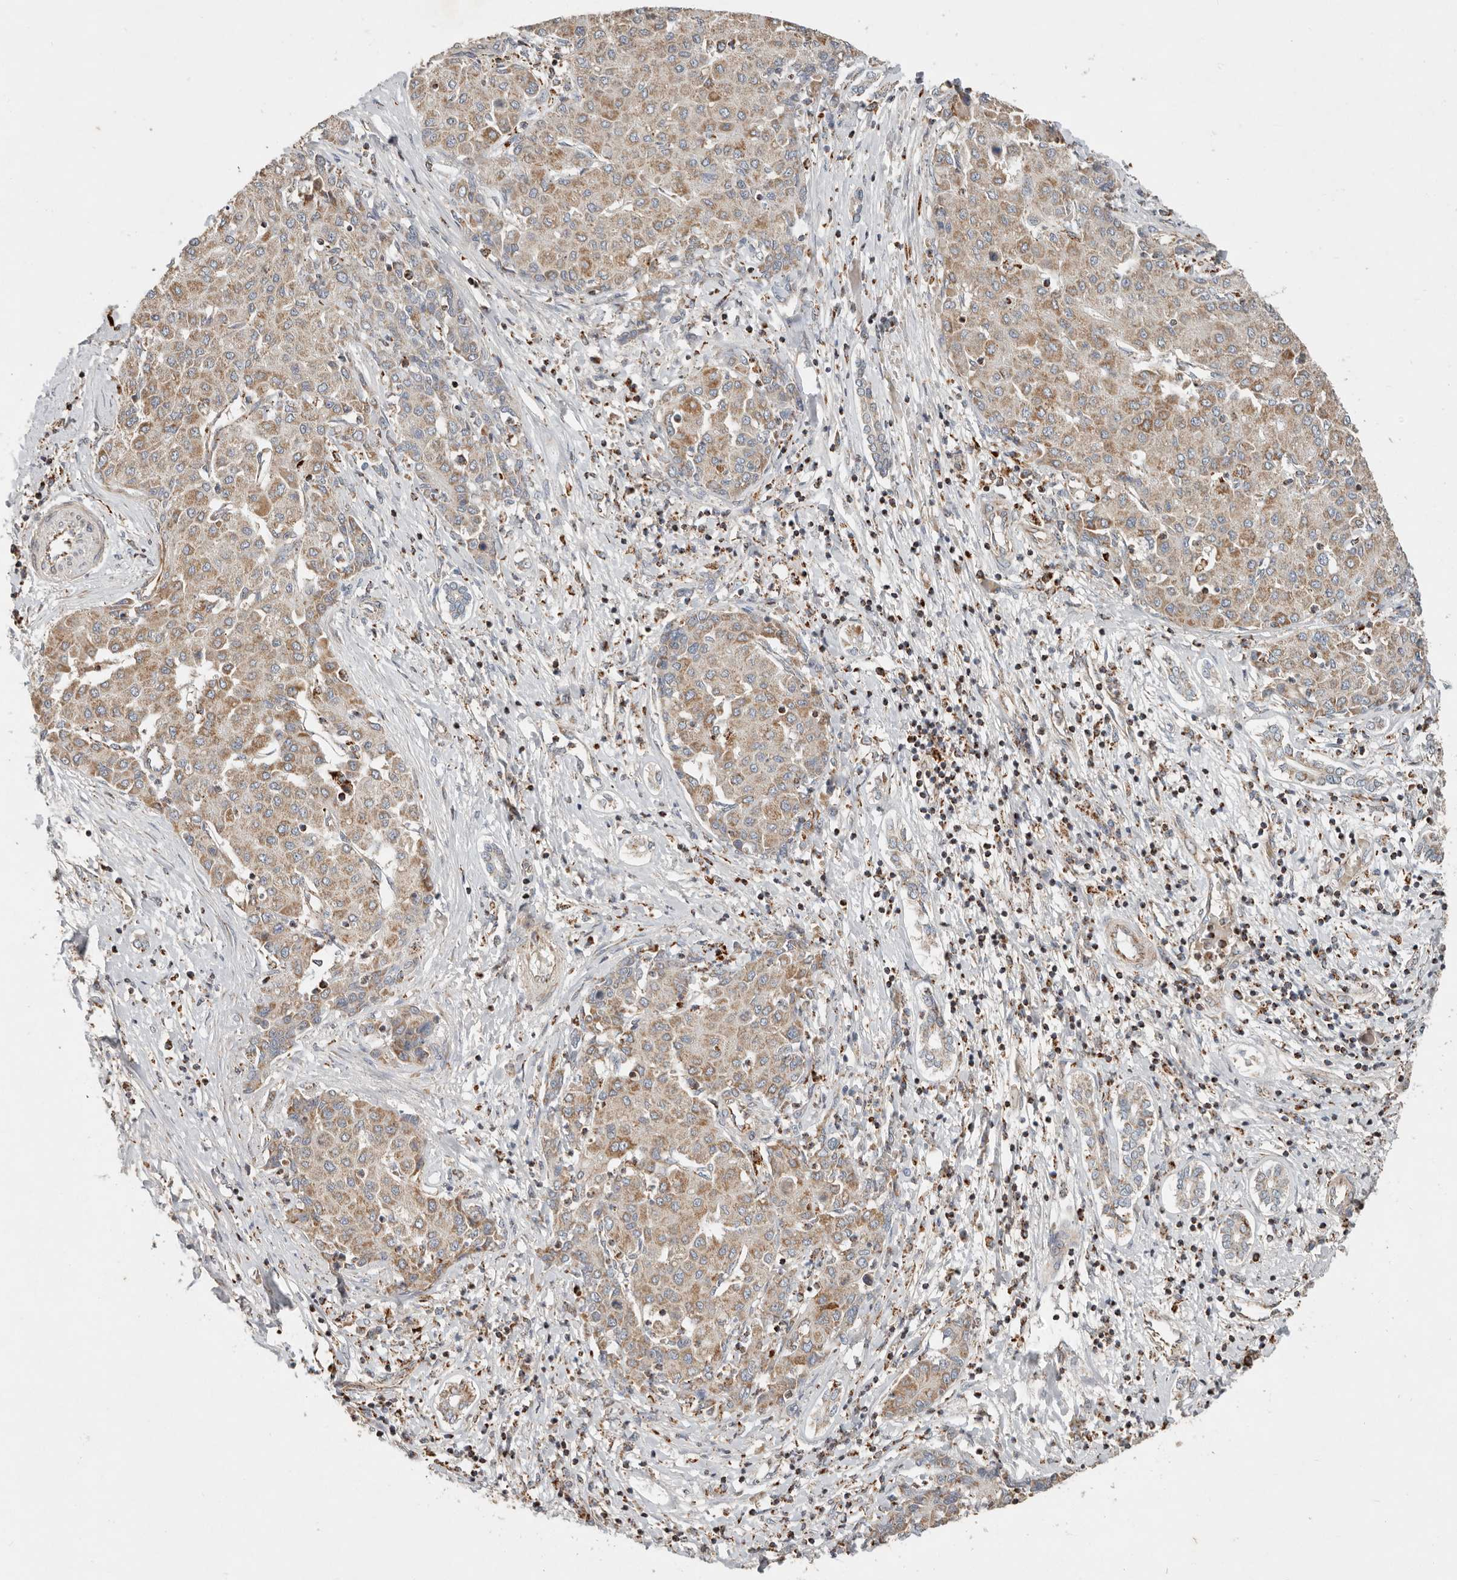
{"staining": {"intensity": "moderate", "quantity": ">75%", "location": "cytoplasmic/membranous"}, "tissue": "liver cancer", "cell_type": "Tumor cells", "image_type": "cancer", "snomed": [{"axis": "morphology", "description": "Carcinoma, Hepatocellular, NOS"}, {"axis": "topography", "description": "Liver"}], "caption": "Immunohistochemical staining of hepatocellular carcinoma (liver) demonstrates medium levels of moderate cytoplasmic/membranous staining in approximately >75% of tumor cells. (brown staining indicates protein expression, while blue staining denotes nuclei).", "gene": "ARHGEF10L", "patient": {"sex": "male", "age": 65}}